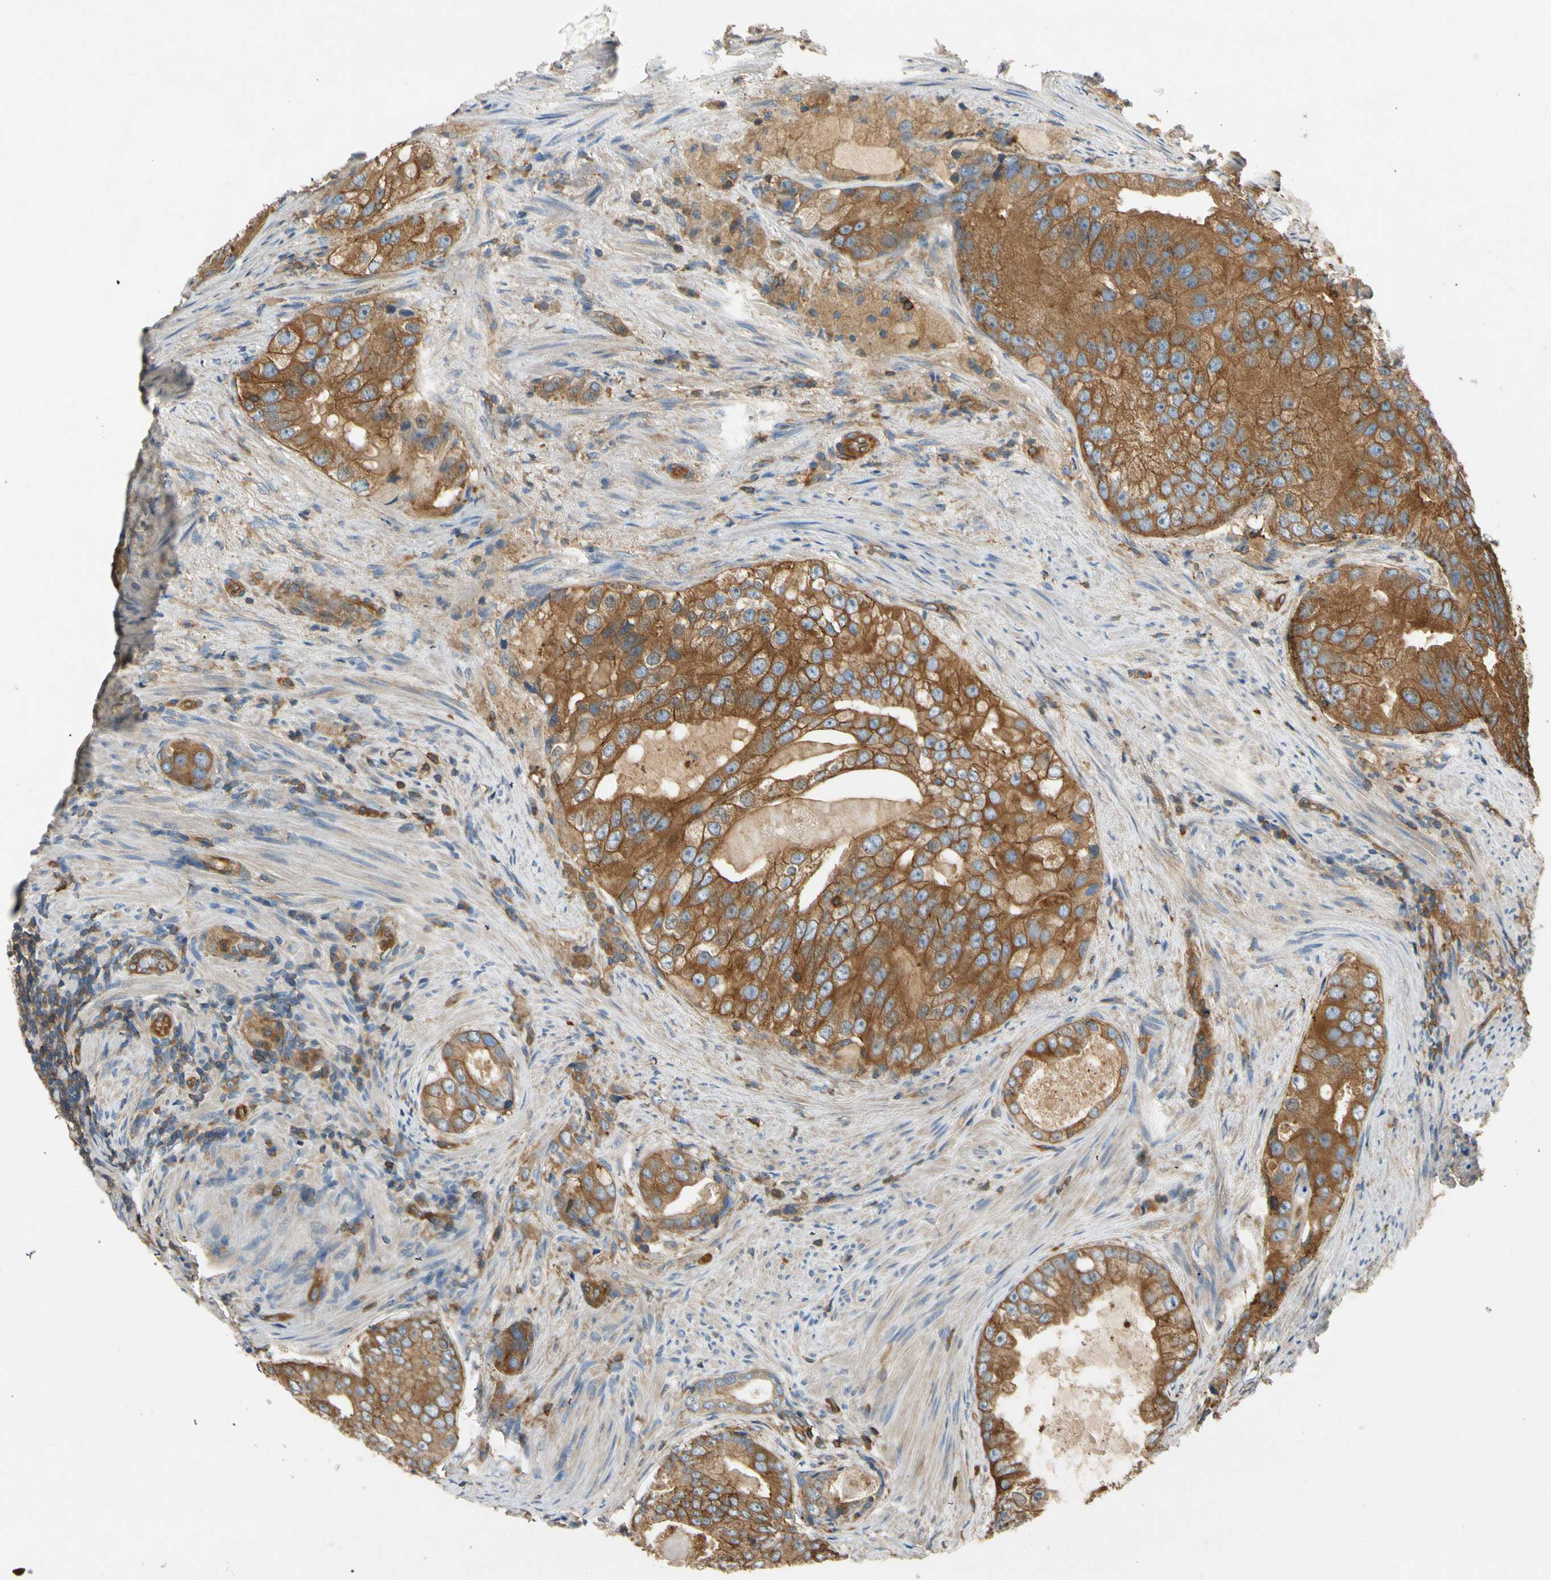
{"staining": {"intensity": "moderate", "quantity": ">75%", "location": "cytoplasmic/membranous"}, "tissue": "prostate cancer", "cell_type": "Tumor cells", "image_type": "cancer", "snomed": [{"axis": "morphology", "description": "Adenocarcinoma, High grade"}, {"axis": "topography", "description": "Prostate"}], "caption": "Tumor cells demonstrate medium levels of moderate cytoplasmic/membranous positivity in approximately >75% of cells in human prostate cancer.", "gene": "TCP11L1", "patient": {"sex": "male", "age": 66}}